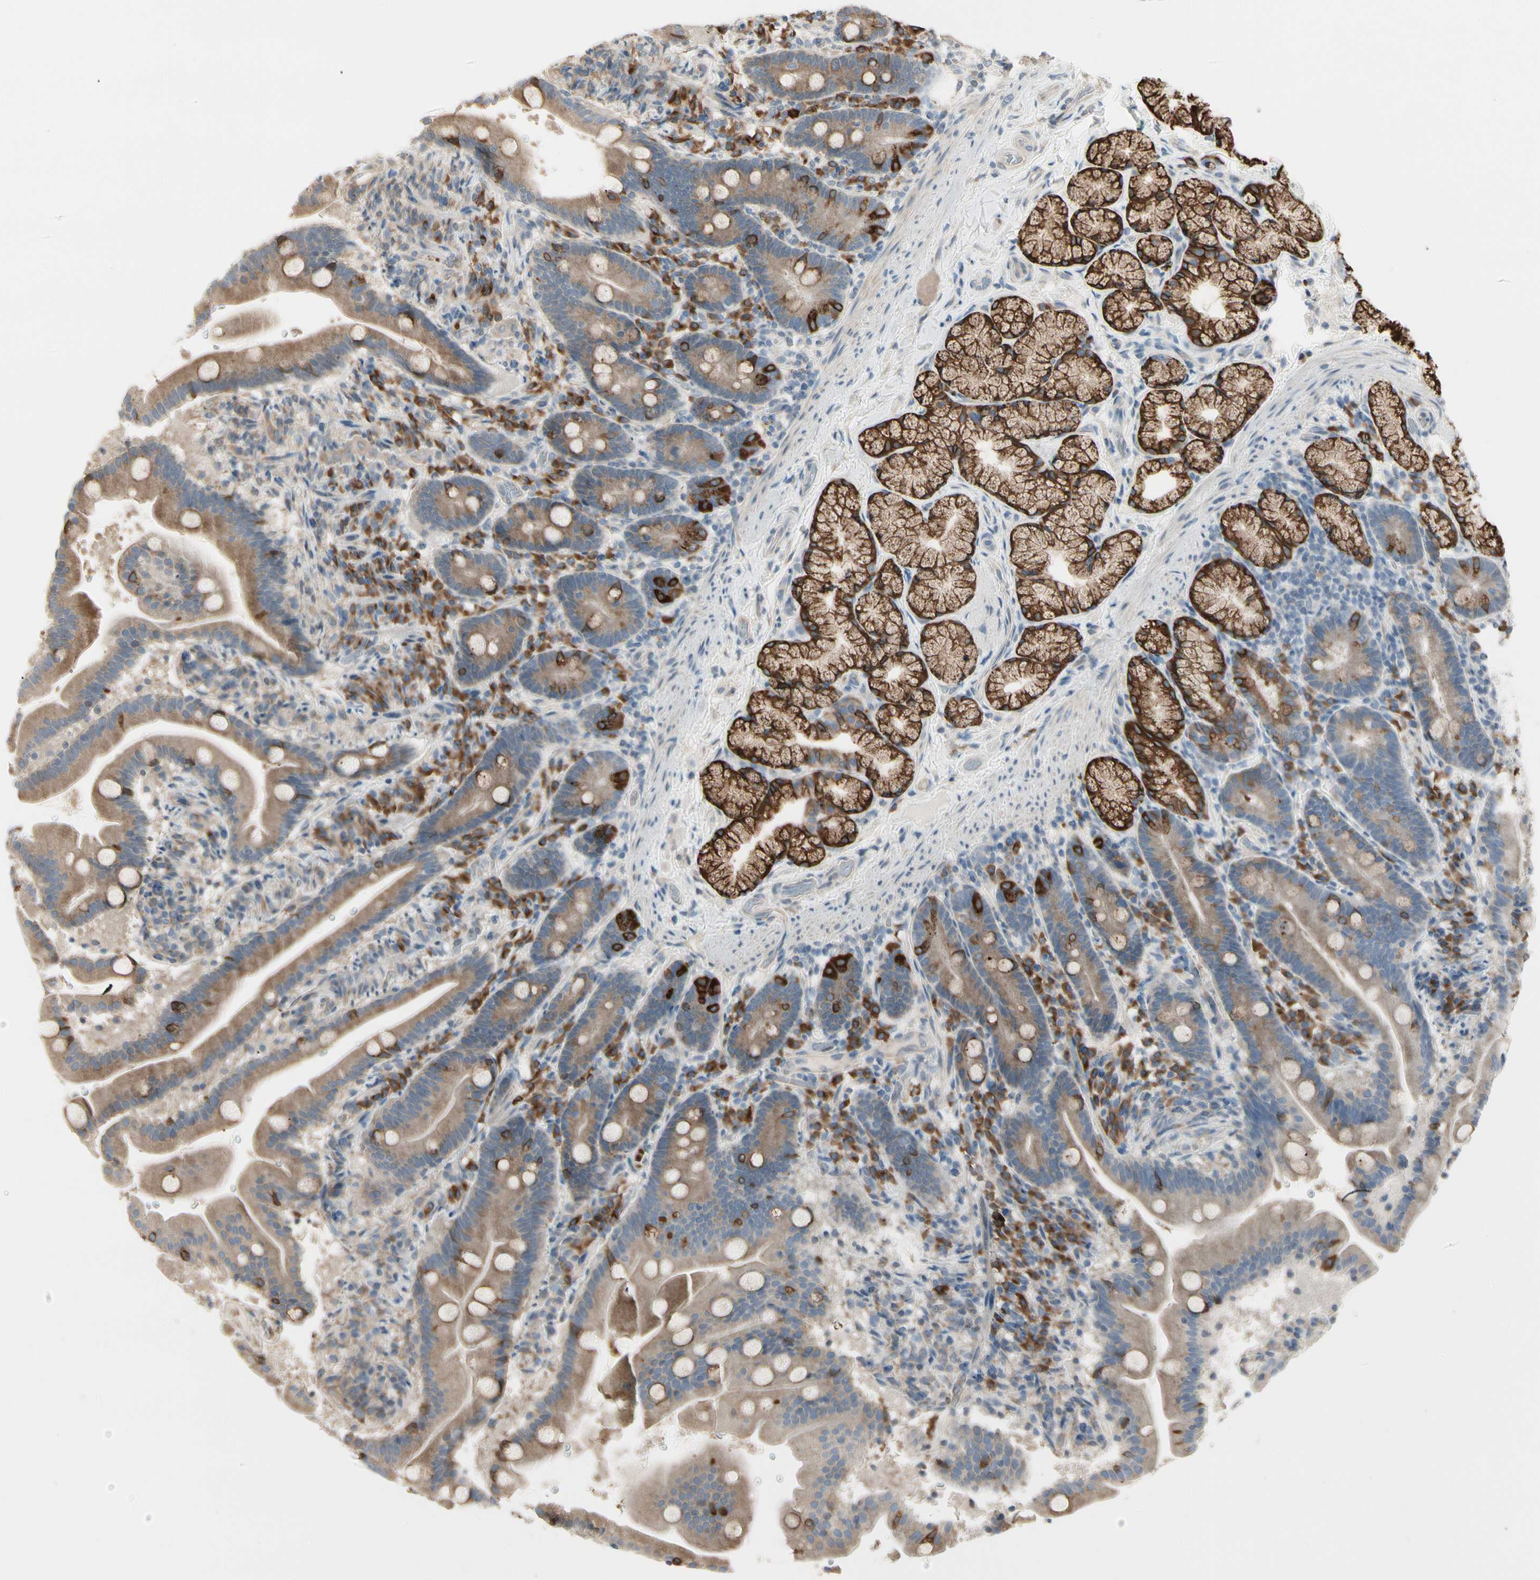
{"staining": {"intensity": "strong", "quantity": "<25%", "location": "cytoplasmic/membranous"}, "tissue": "duodenum", "cell_type": "Glandular cells", "image_type": "normal", "snomed": [{"axis": "morphology", "description": "Normal tissue, NOS"}, {"axis": "topography", "description": "Duodenum"}], "caption": "Brown immunohistochemical staining in unremarkable human duodenum reveals strong cytoplasmic/membranous staining in approximately <25% of glandular cells.", "gene": "NUCB2", "patient": {"sex": "male", "age": 54}}